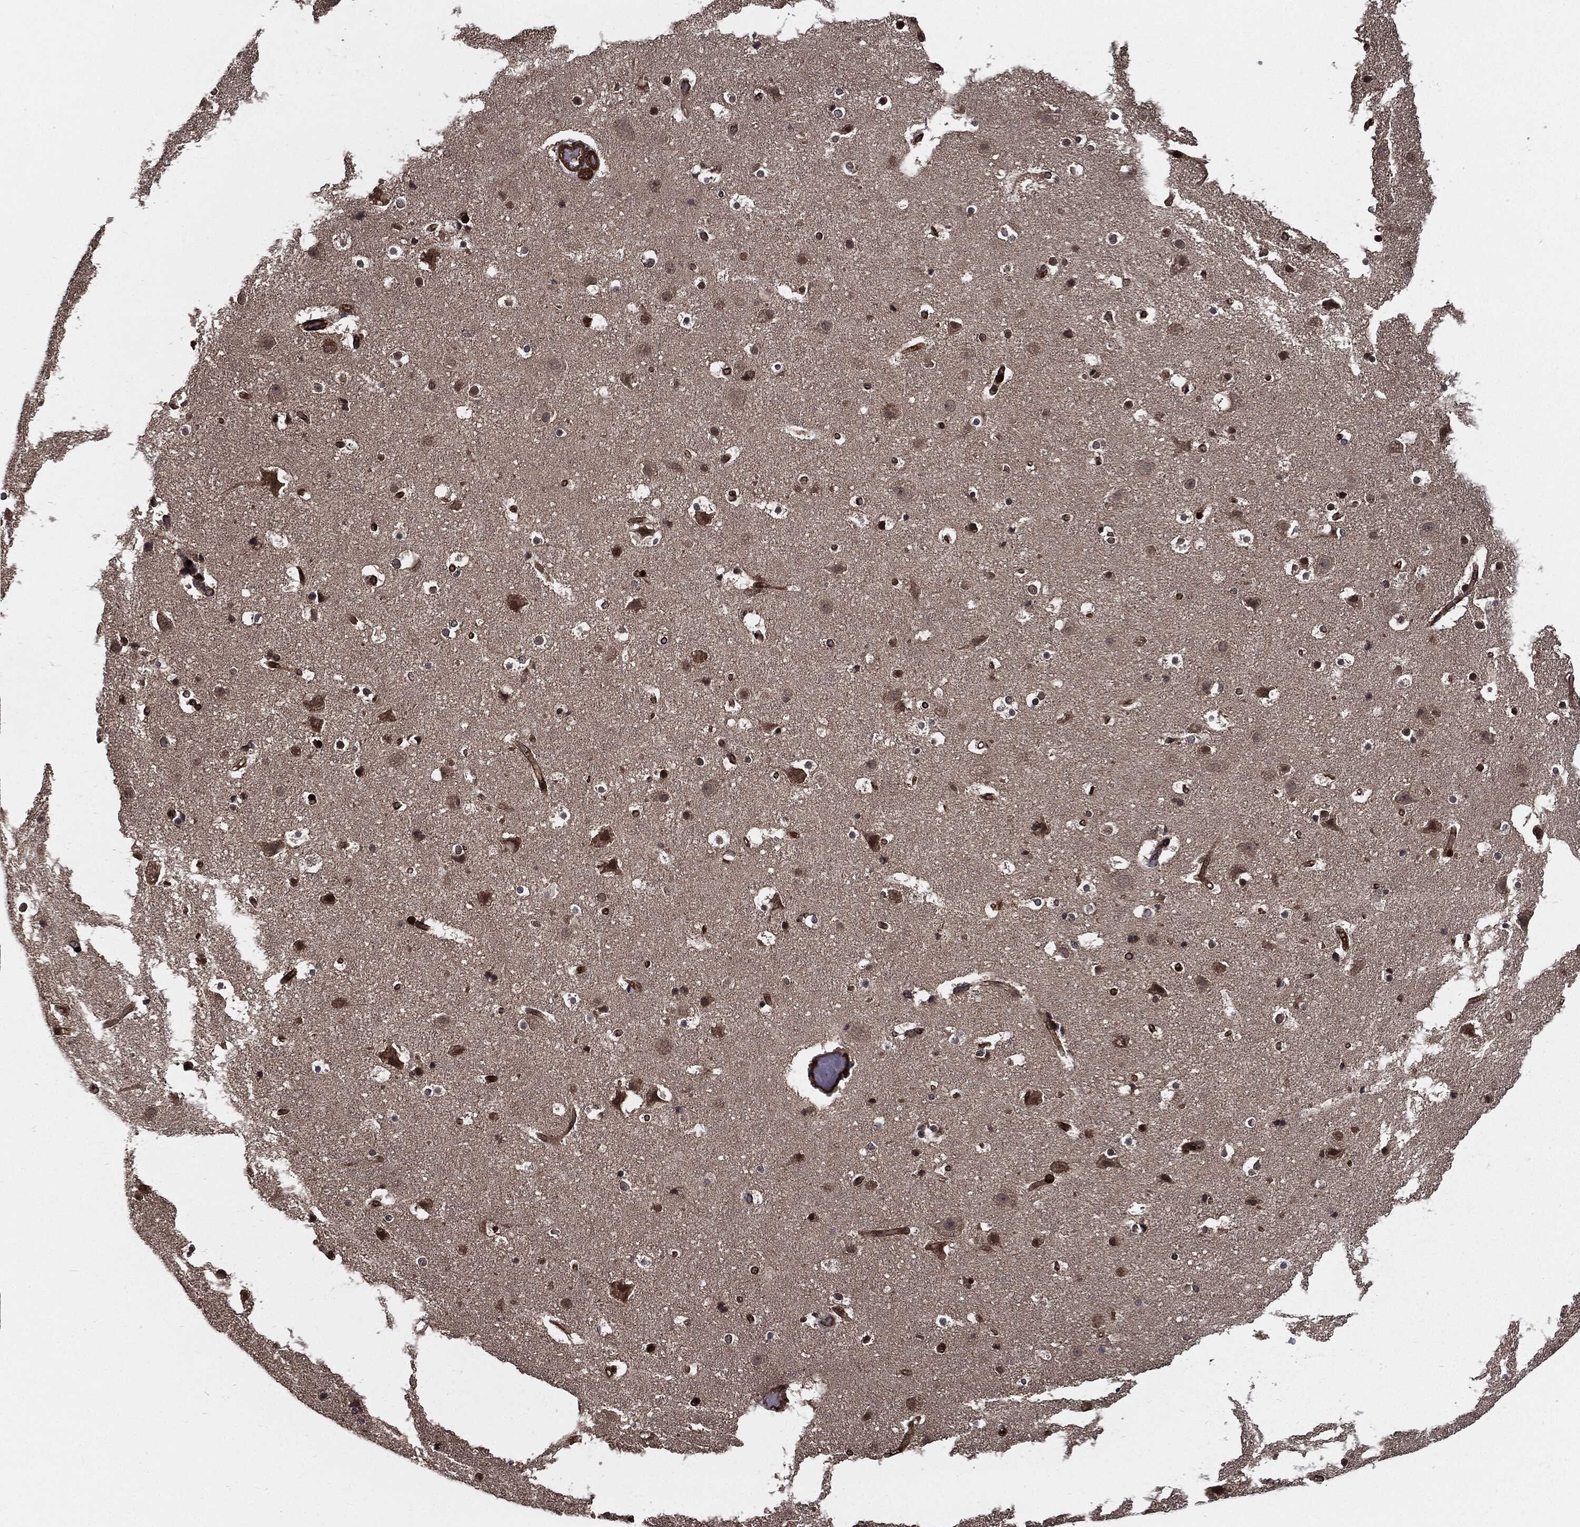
{"staining": {"intensity": "strong", "quantity": ">75%", "location": "cytoplasmic/membranous"}, "tissue": "cerebral cortex", "cell_type": "Endothelial cells", "image_type": "normal", "snomed": [{"axis": "morphology", "description": "Normal tissue, NOS"}, {"axis": "topography", "description": "Cerebral cortex"}], "caption": "Benign cerebral cortex was stained to show a protein in brown. There is high levels of strong cytoplasmic/membranous positivity in about >75% of endothelial cells.", "gene": "PTPA", "patient": {"sex": "female", "age": 52}}